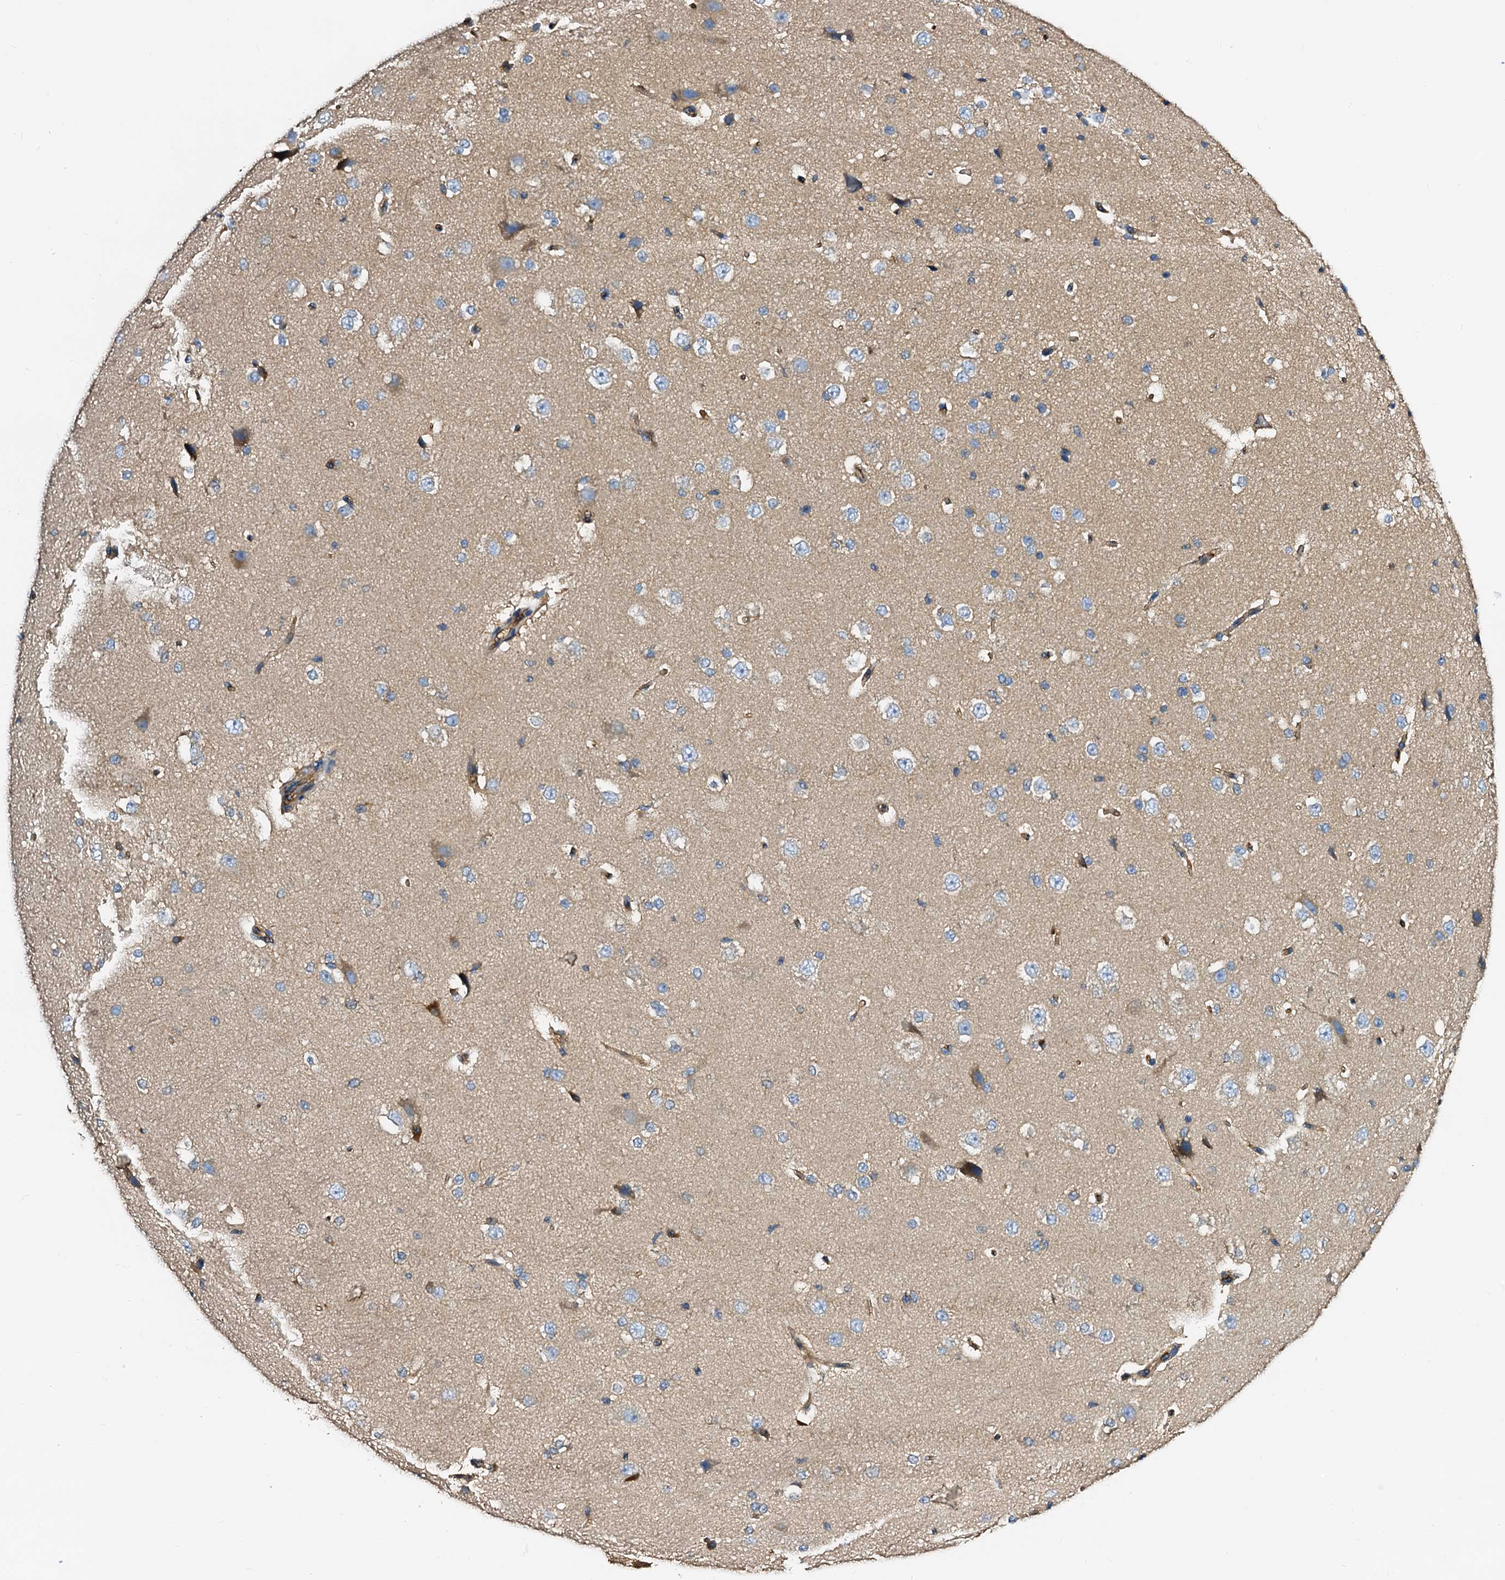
{"staining": {"intensity": "moderate", "quantity": "25%-75%", "location": "cytoplasmic/membranous"}, "tissue": "cerebral cortex", "cell_type": "Endothelial cells", "image_type": "normal", "snomed": [{"axis": "morphology", "description": "Normal tissue, NOS"}, {"axis": "morphology", "description": "Developmental malformation"}, {"axis": "topography", "description": "Cerebral cortex"}], "caption": "Immunohistochemical staining of normal human cerebral cortex shows moderate cytoplasmic/membranous protein positivity in about 25%-75% of endothelial cells. The protein of interest is shown in brown color, while the nuclei are stained blue.", "gene": "CSKMT", "patient": {"sex": "female", "age": 30}}